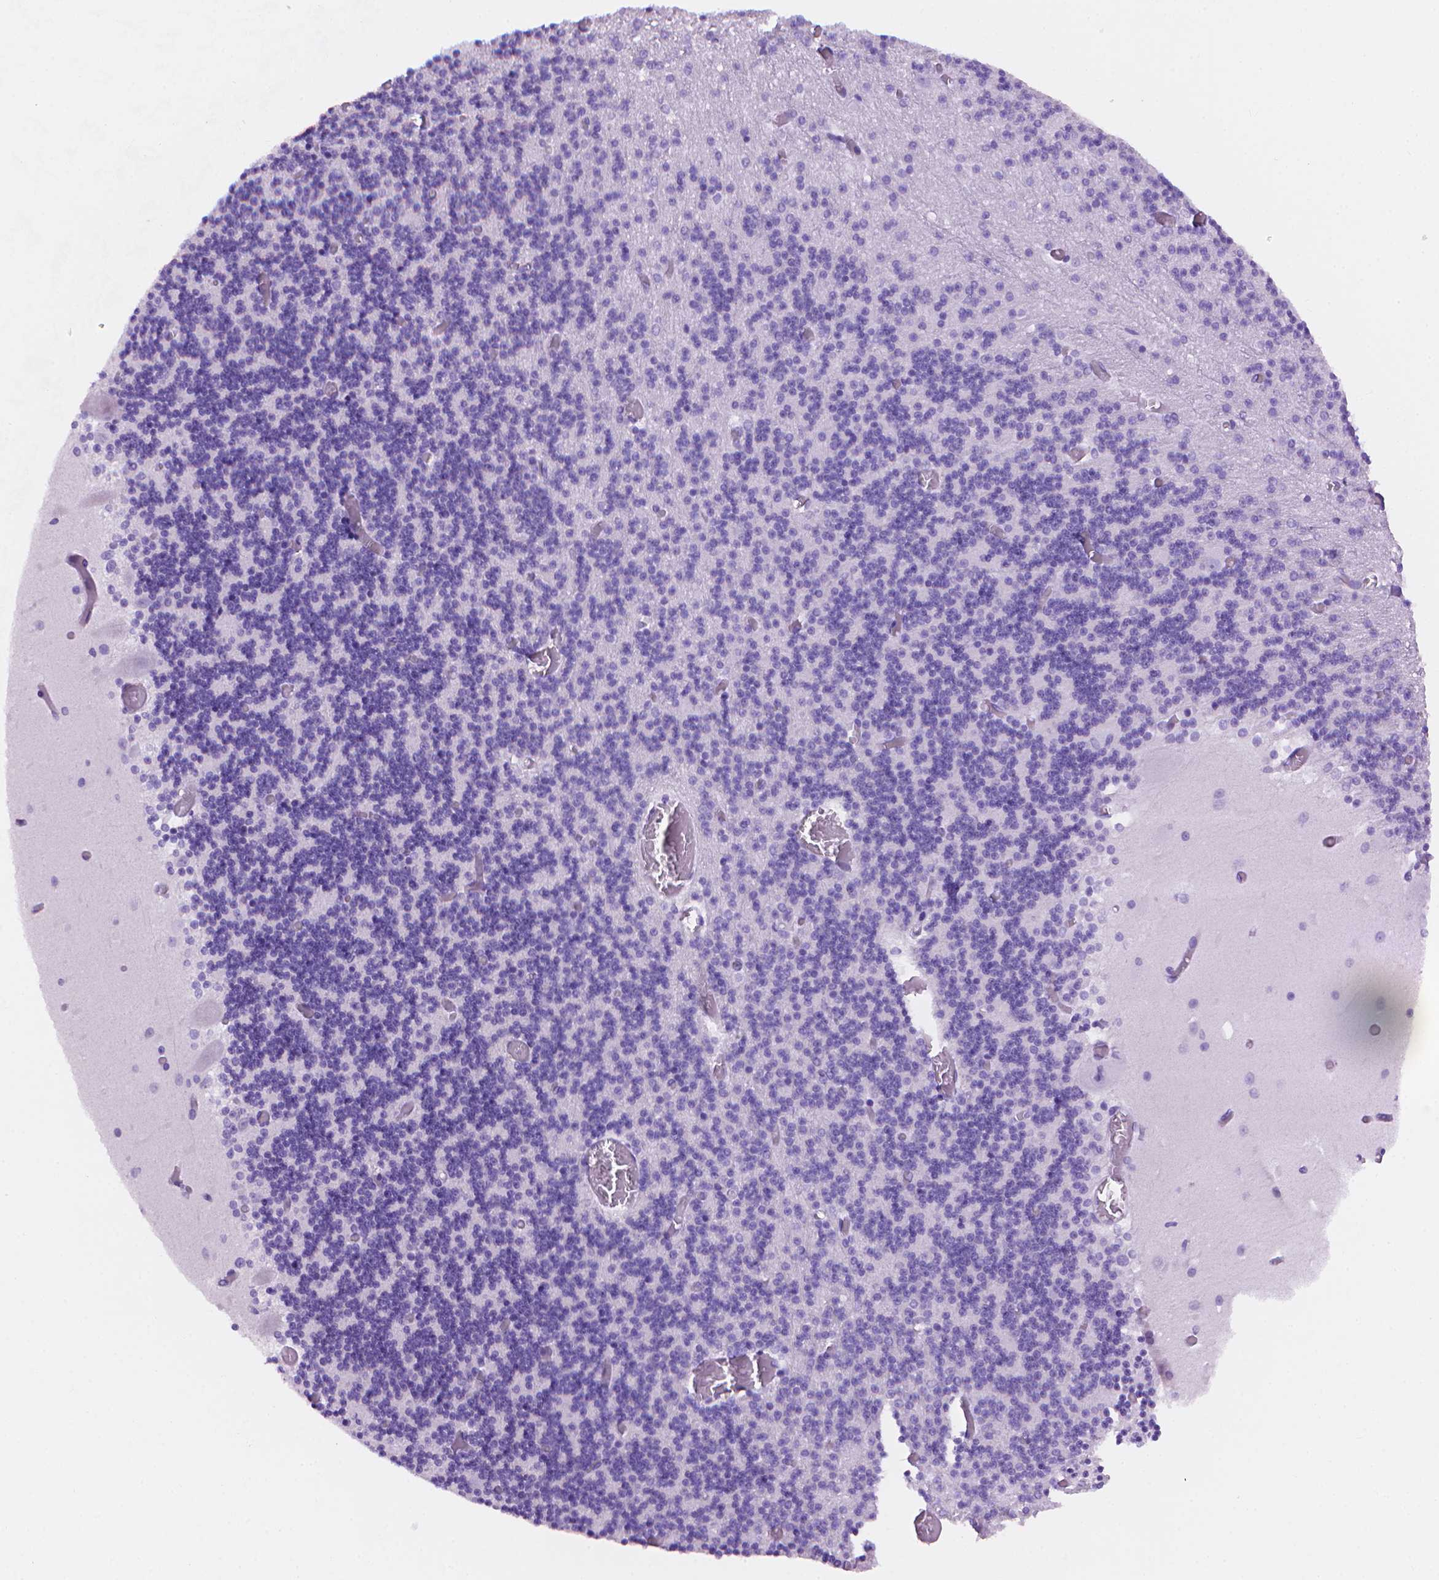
{"staining": {"intensity": "negative", "quantity": "none", "location": "none"}, "tissue": "cerebellum", "cell_type": "Cells in granular layer", "image_type": "normal", "snomed": [{"axis": "morphology", "description": "Normal tissue, NOS"}, {"axis": "topography", "description": "Cerebellum"}], "caption": "This is a image of IHC staining of unremarkable cerebellum, which shows no staining in cells in granular layer. Nuclei are stained in blue.", "gene": "TMEM184A", "patient": {"sex": "female", "age": 28}}